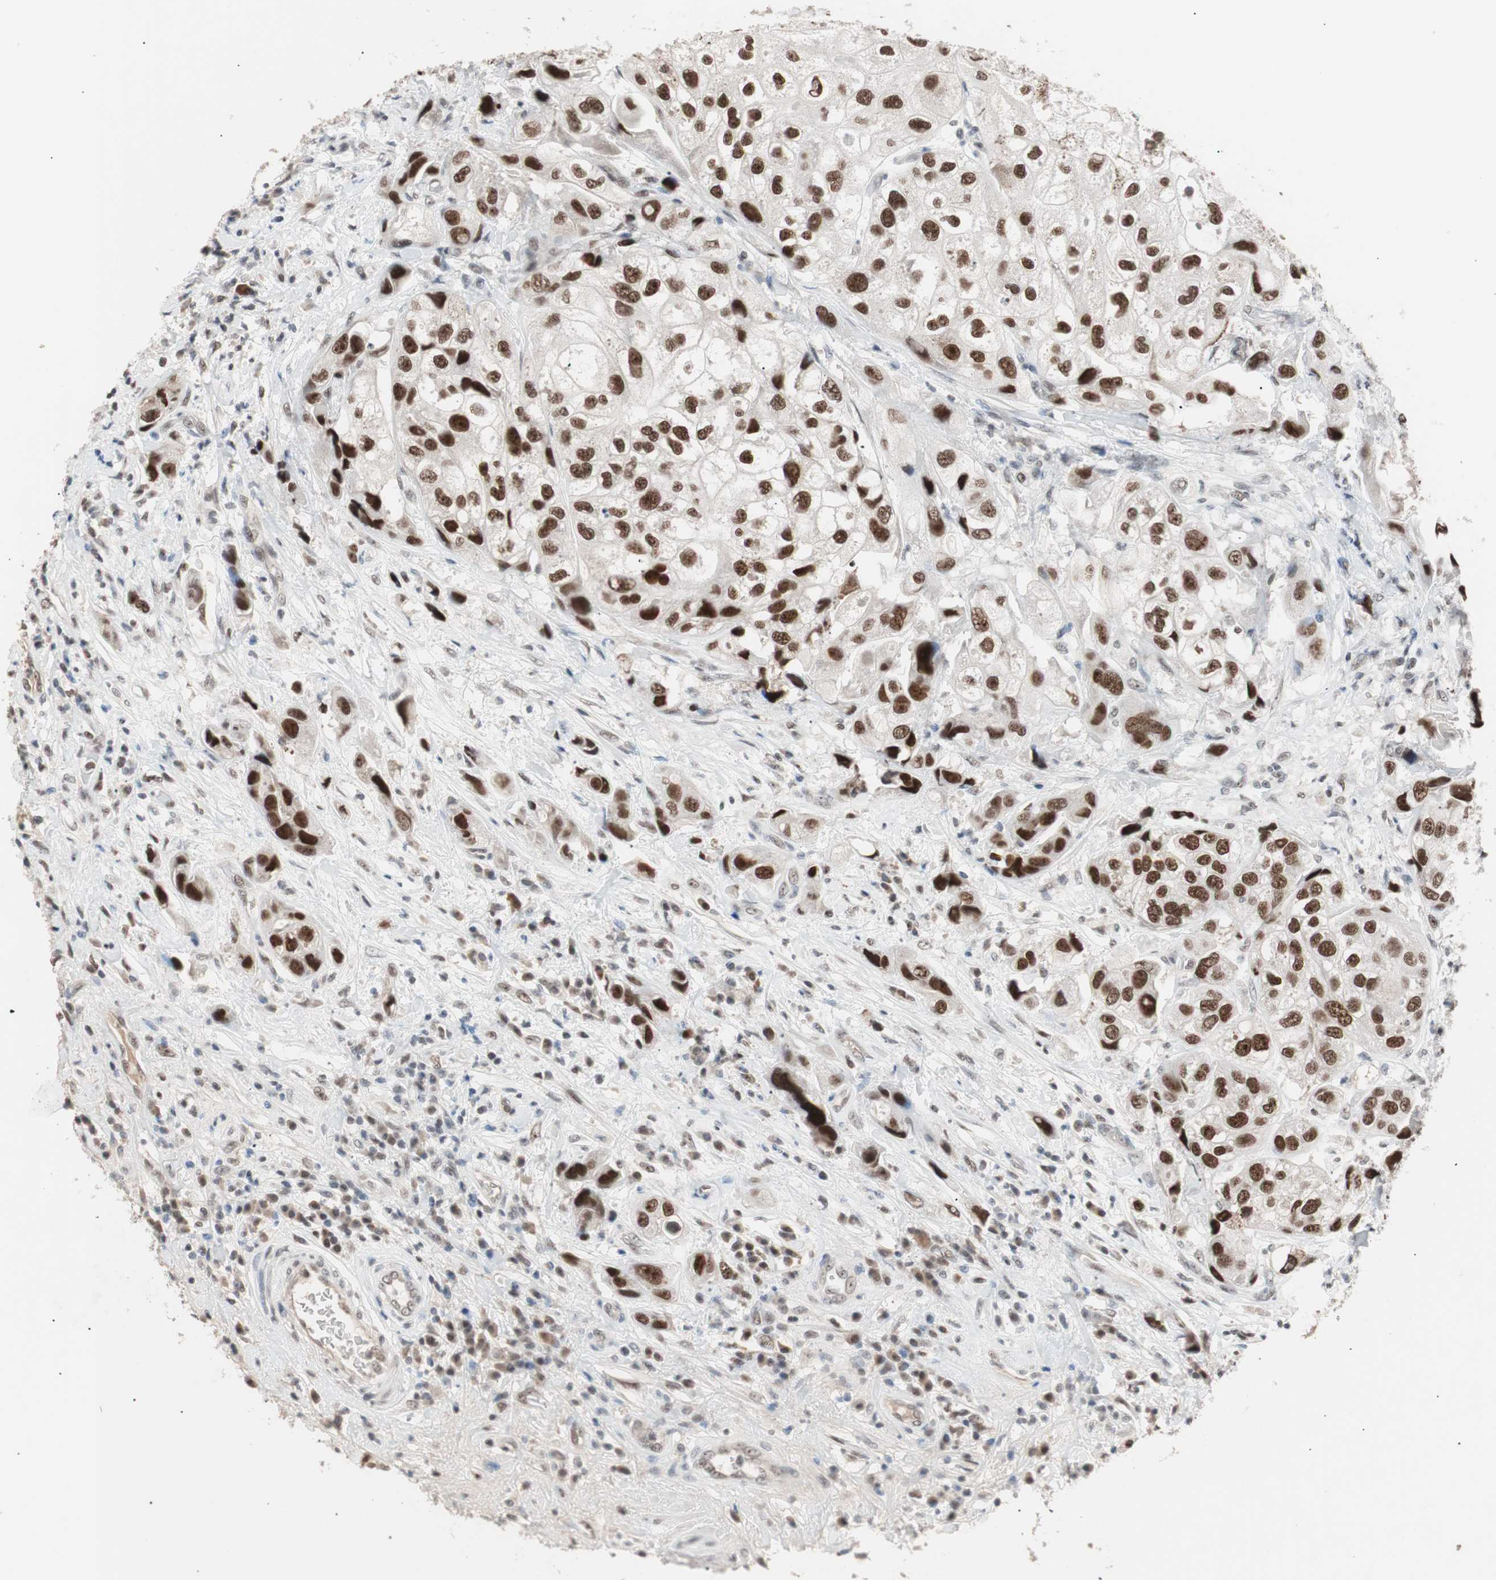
{"staining": {"intensity": "strong", "quantity": ">75%", "location": "nuclear"}, "tissue": "urothelial cancer", "cell_type": "Tumor cells", "image_type": "cancer", "snomed": [{"axis": "morphology", "description": "Urothelial carcinoma, High grade"}, {"axis": "topography", "description": "Urinary bladder"}], "caption": "Tumor cells display high levels of strong nuclear positivity in approximately >75% of cells in urothelial carcinoma (high-grade). The protein is shown in brown color, while the nuclei are stained blue.", "gene": "LIG3", "patient": {"sex": "female", "age": 64}}